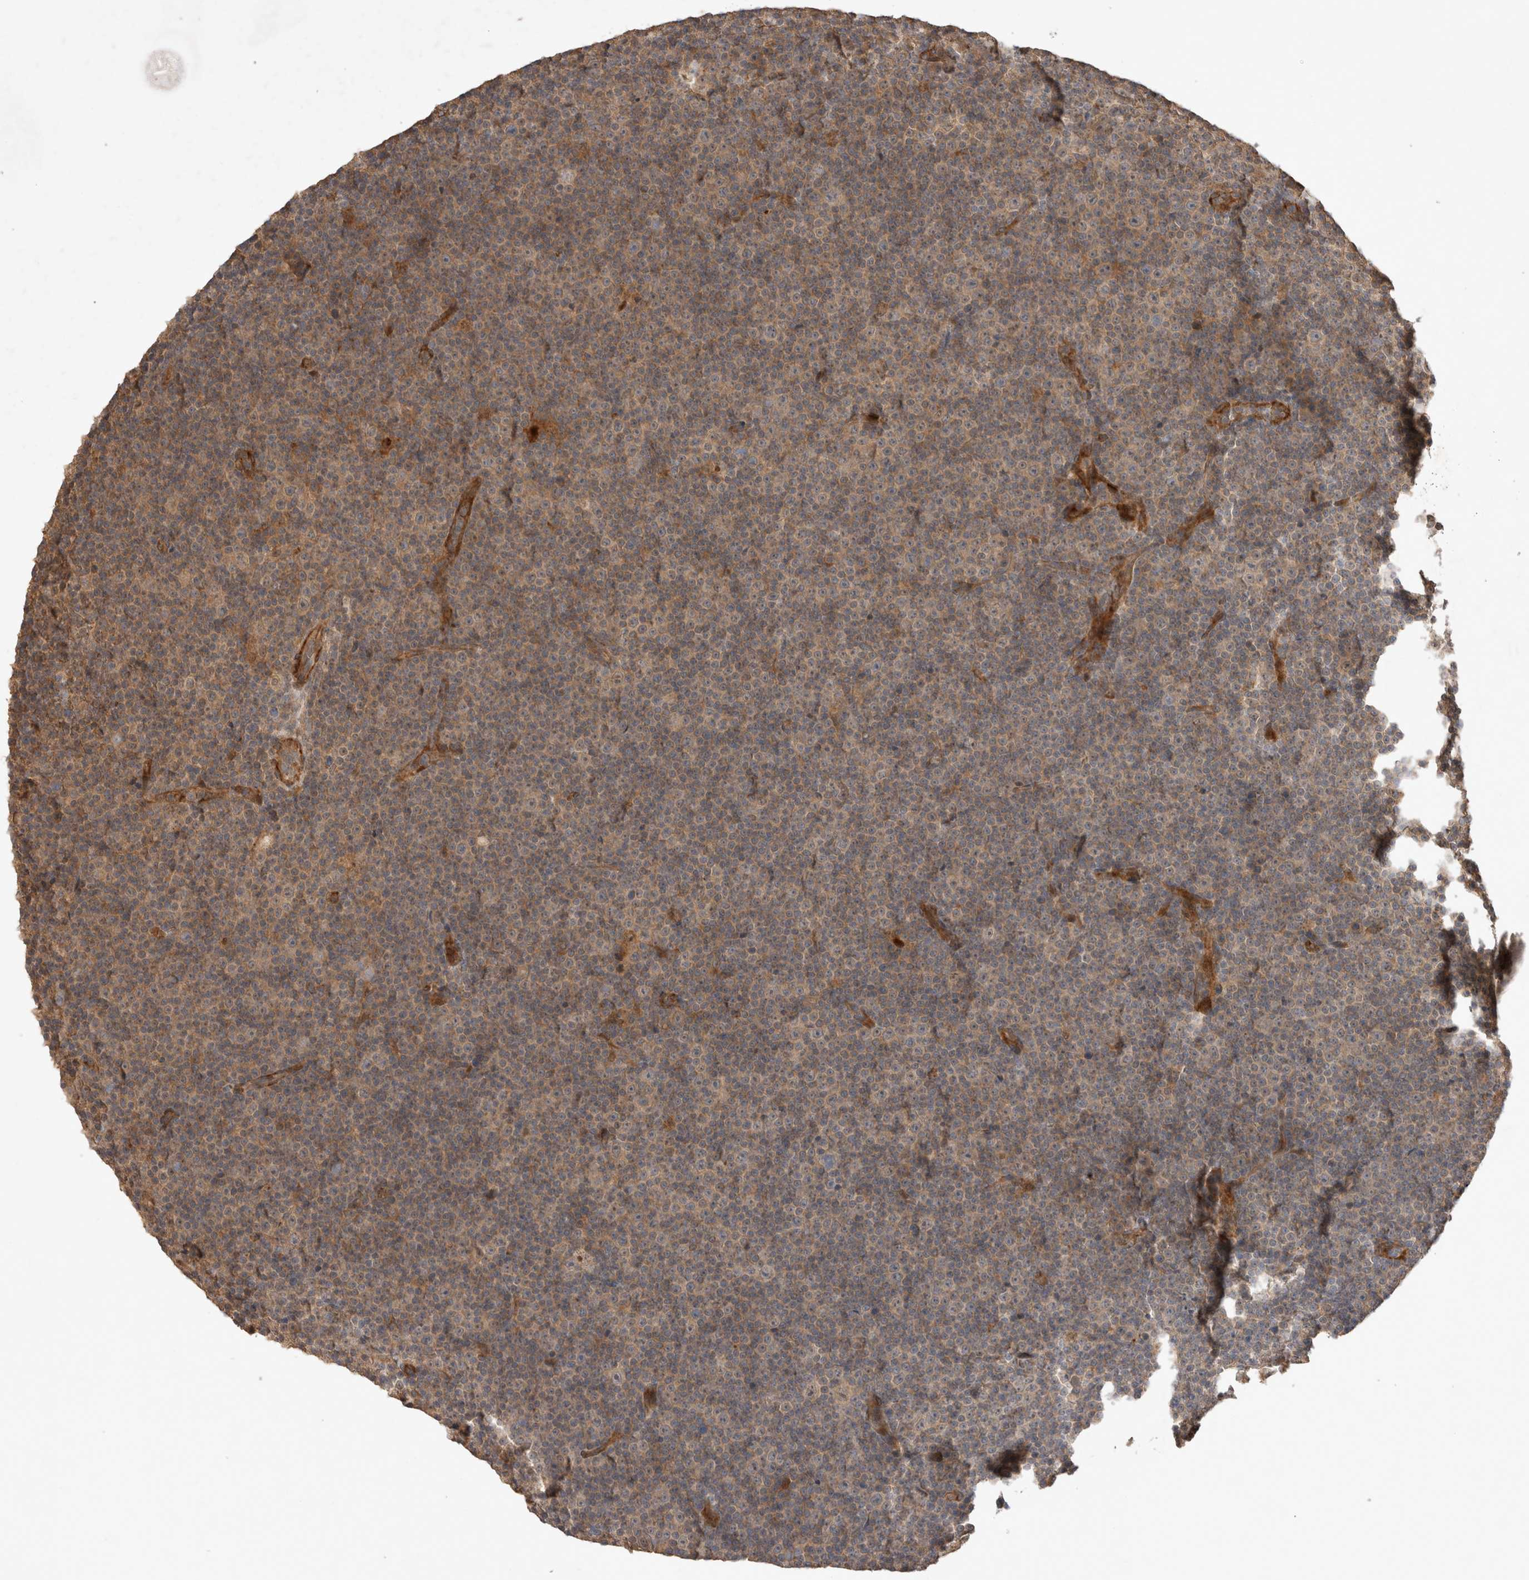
{"staining": {"intensity": "weak", "quantity": ">75%", "location": "cytoplasmic/membranous"}, "tissue": "lymphoma", "cell_type": "Tumor cells", "image_type": "cancer", "snomed": [{"axis": "morphology", "description": "Malignant lymphoma, non-Hodgkin's type, Low grade"}, {"axis": "topography", "description": "Lymph node"}], "caption": "Weak cytoplasmic/membranous staining is seen in approximately >75% of tumor cells in lymphoma.", "gene": "FAM221A", "patient": {"sex": "female", "age": 67}}